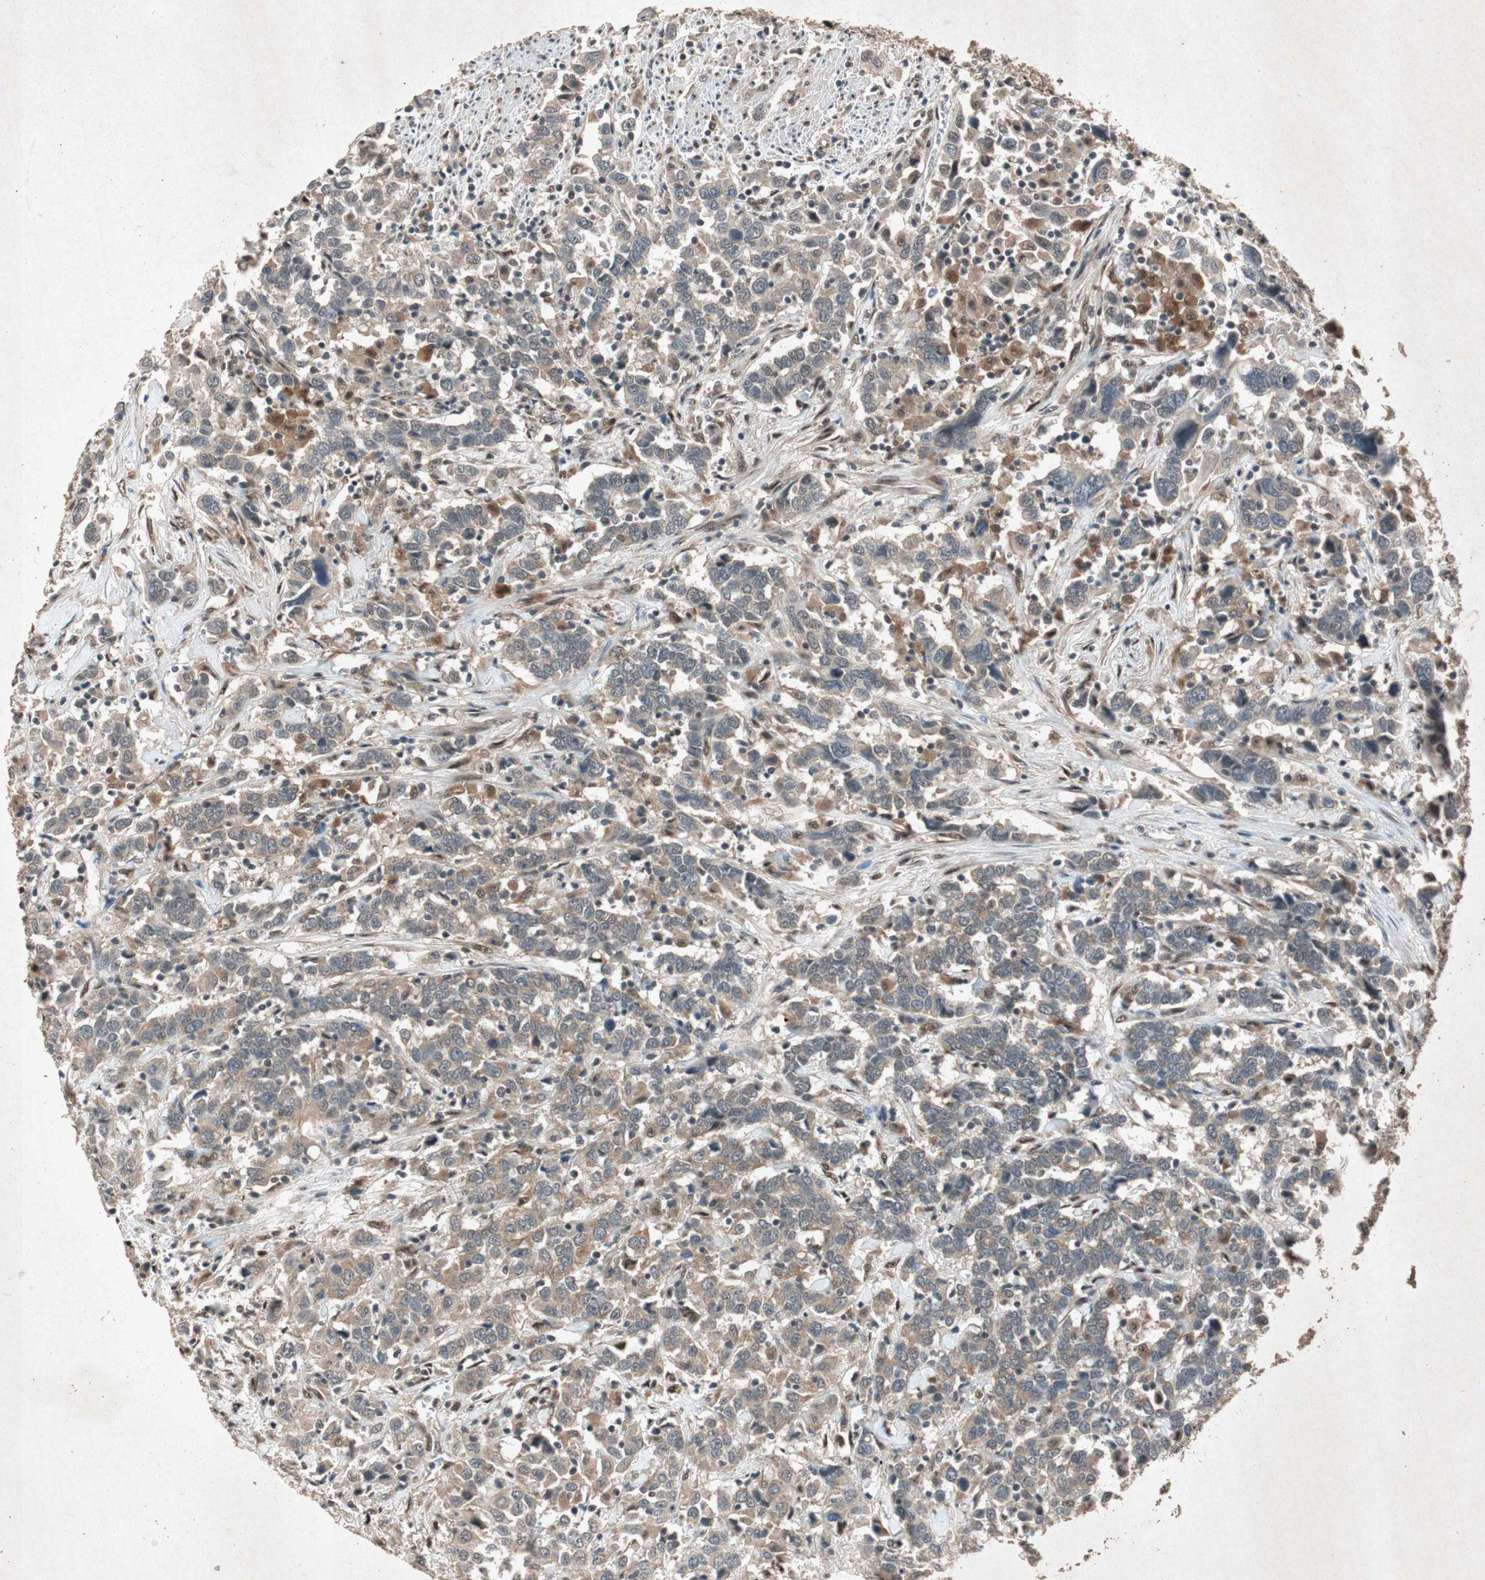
{"staining": {"intensity": "weak", "quantity": "25%-75%", "location": "cytoplasmic/membranous,nuclear"}, "tissue": "urothelial cancer", "cell_type": "Tumor cells", "image_type": "cancer", "snomed": [{"axis": "morphology", "description": "Urothelial carcinoma, High grade"}, {"axis": "topography", "description": "Urinary bladder"}], "caption": "Immunohistochemistry (IHC) micrograph of human urothelial carcinoma (high-grade) stained for a protein (brown), which displays low levels of weak cytoplasmic/membranous and nuclear expression in approximately 25%-75% of tumor cells.", "gene": "PML", "patient": {"sex": "male", "age": 61}}